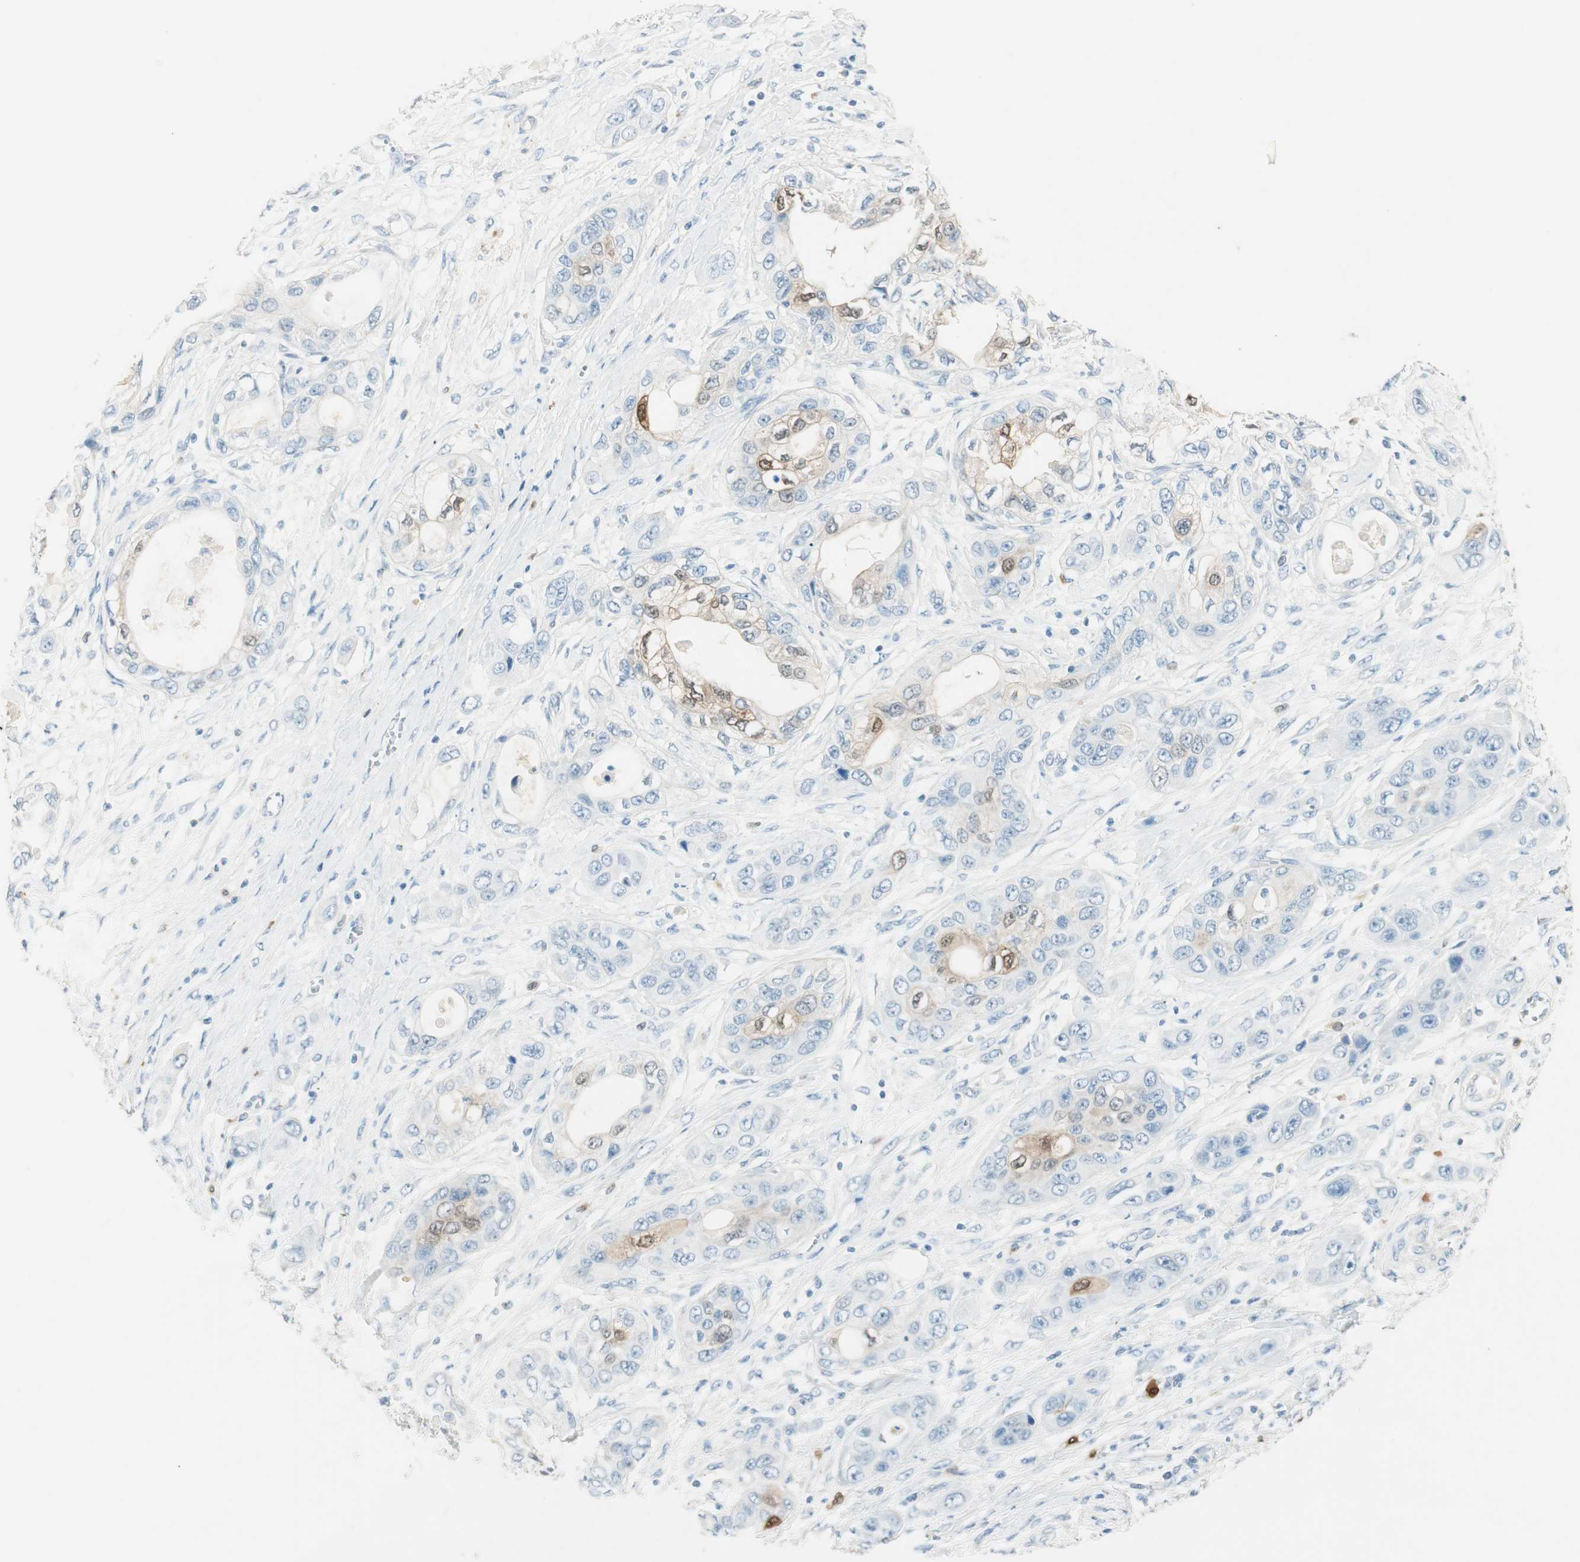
{"staining": {"intensity": "moderate", "quantity": "<25%", "location": "cytoplasmic/membranous,nuclear"}, "tissue": "pancreatic cancer", "cell_type": "Tumor cells", "image_type": "cancer", "snomed": [{"axis": "morphology", "description": "Adenocarcinoma, NOS"}, {"axis": "topography", "description": "Pancreas"}], "caption": "DAB immunohistochemical staining of human adenocarcinoma (pancreatic) displays moderate cytoplasmic/membranous and nuclear protein expression in about <25% of tumor cells.", "gene": "HPGD", "patient": {"sex": "female", "age": 70}}